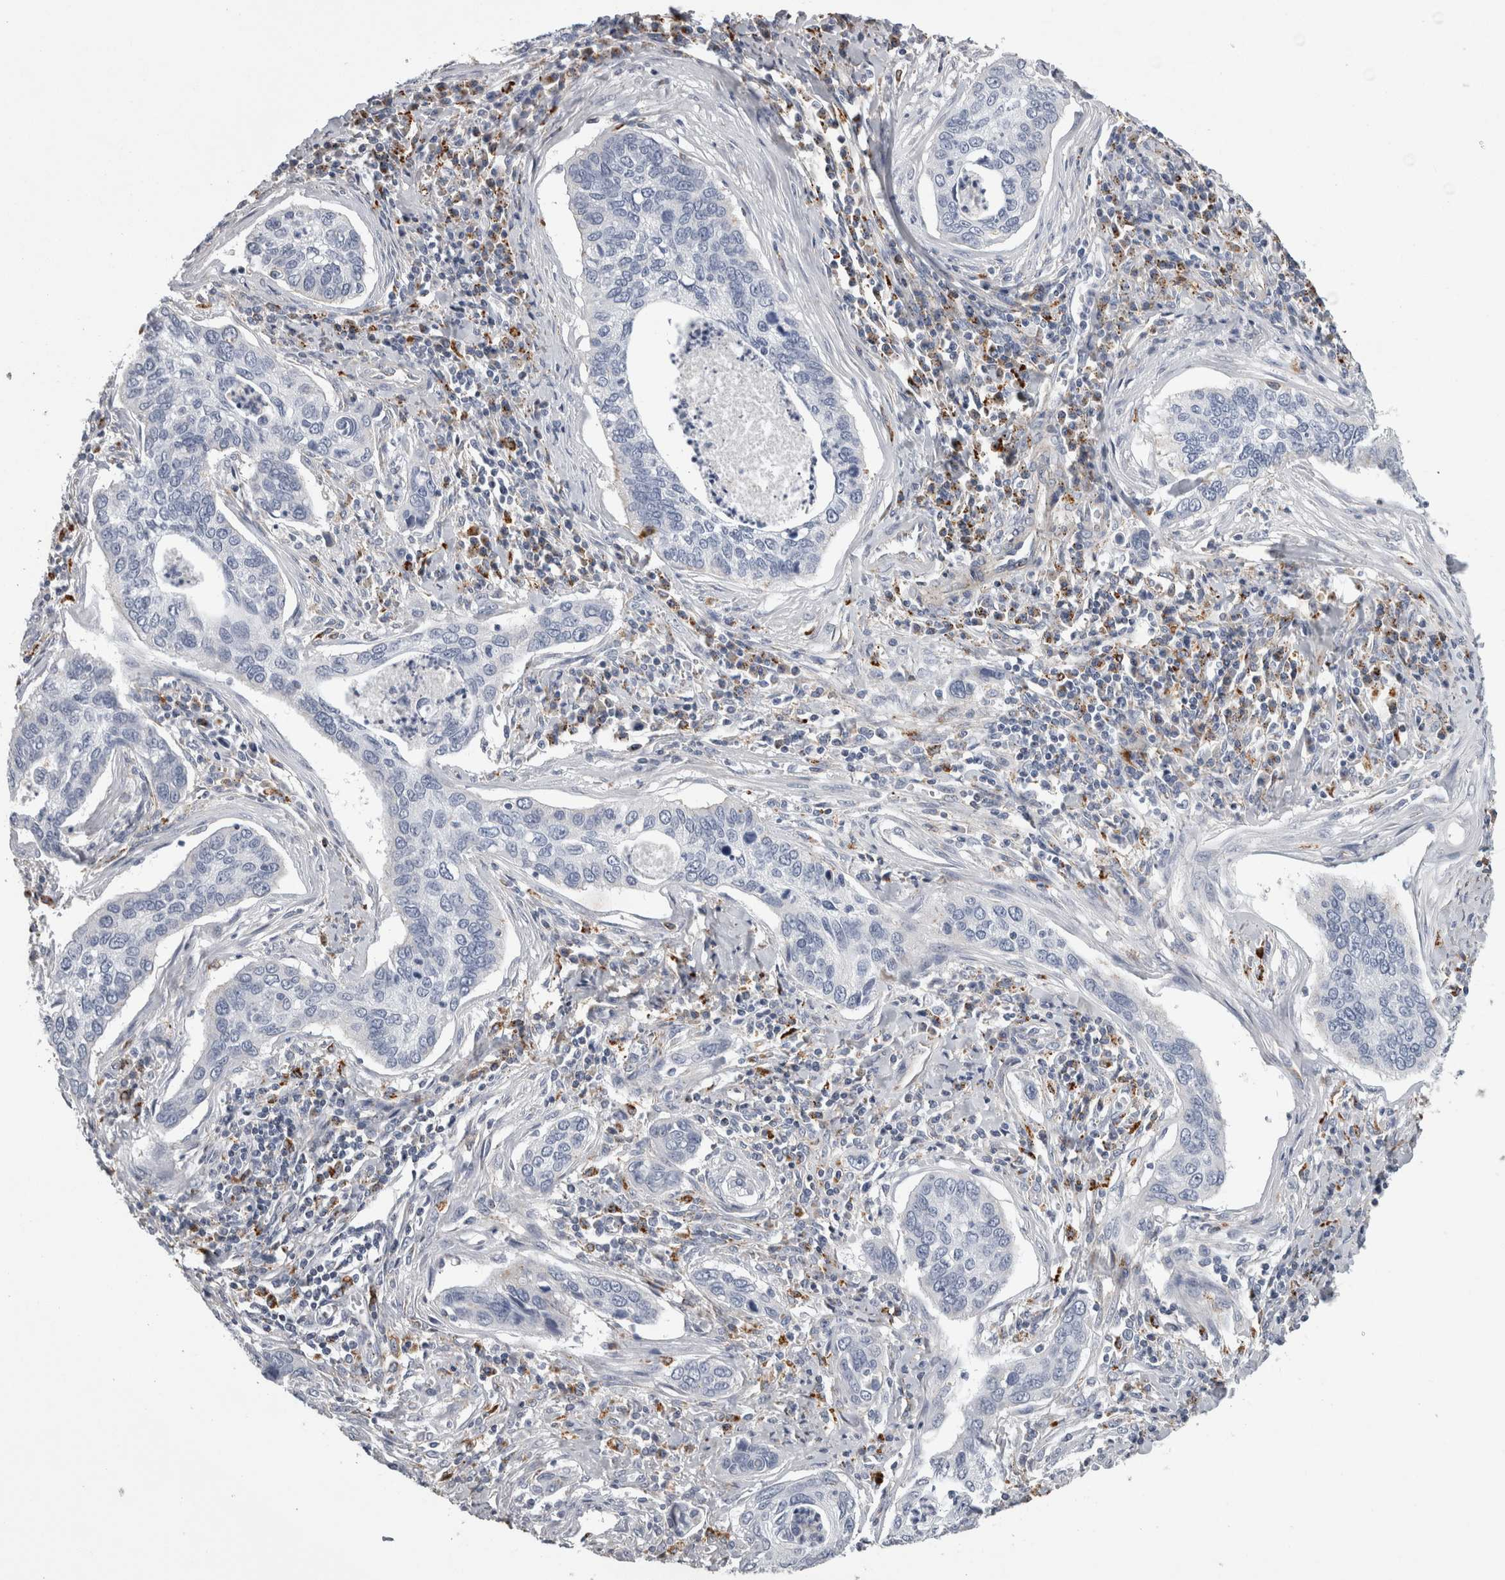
{"staining": {"intensity": "negative", "quantity": "none", "location": "none"}, "tissue": "cervical cancer", "cell_type": "Tumor cells", "image_type": "cancer", "snomed": [{"axis": "morphology", "description": "Squamous cell carcinoma, NOS"}, {"axis": "topography", "description": "Cervix"}], "caption": "Tumor cells are negative for protein expression in human cervical squamous cell carcinoma.", "gene": "DPP7", "patient": {"sex": "female", "age": 53}}